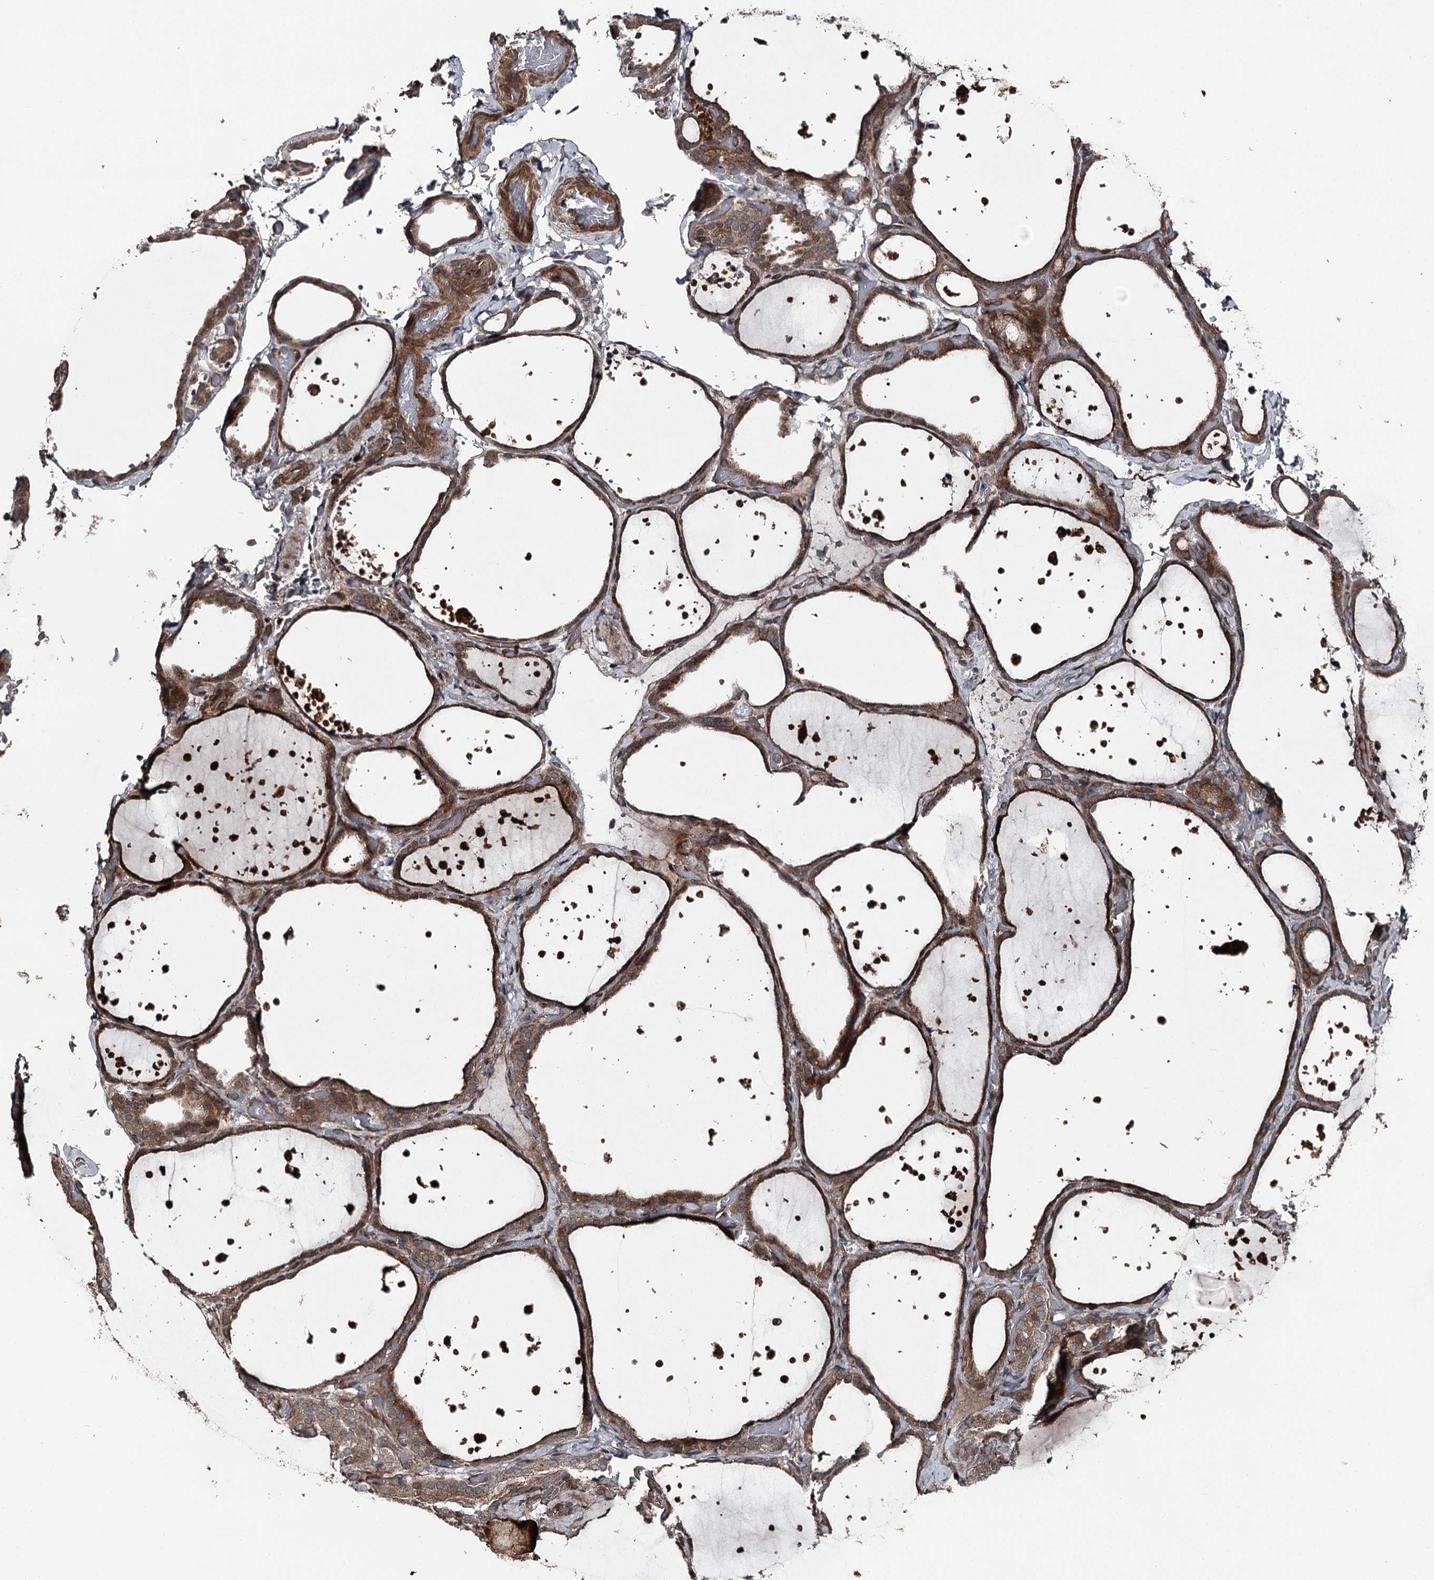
{"staining": {"intensity": "strong", "quantity": ">75%", "location": "cytoplasmic/membranous"}, "tissue": "thyroid gland", "cell_type": "Glandular cells", "image_type": "normal", "snomed": [{"axis": "morphology", "description": "Normal tissue, NOS"}, {"axis": "topography", "description": "Thyroid gland"}], "caption": "Immunohistochemical staining of benign human thyroid gland exhibits strong cytoplasmic/membranous protein positivity in about >75% of glandular cells. (IHC, brightfield microscopy, high magnification).", "gene": "RAB21", "patient": {"sex": "female", "age": 44}}